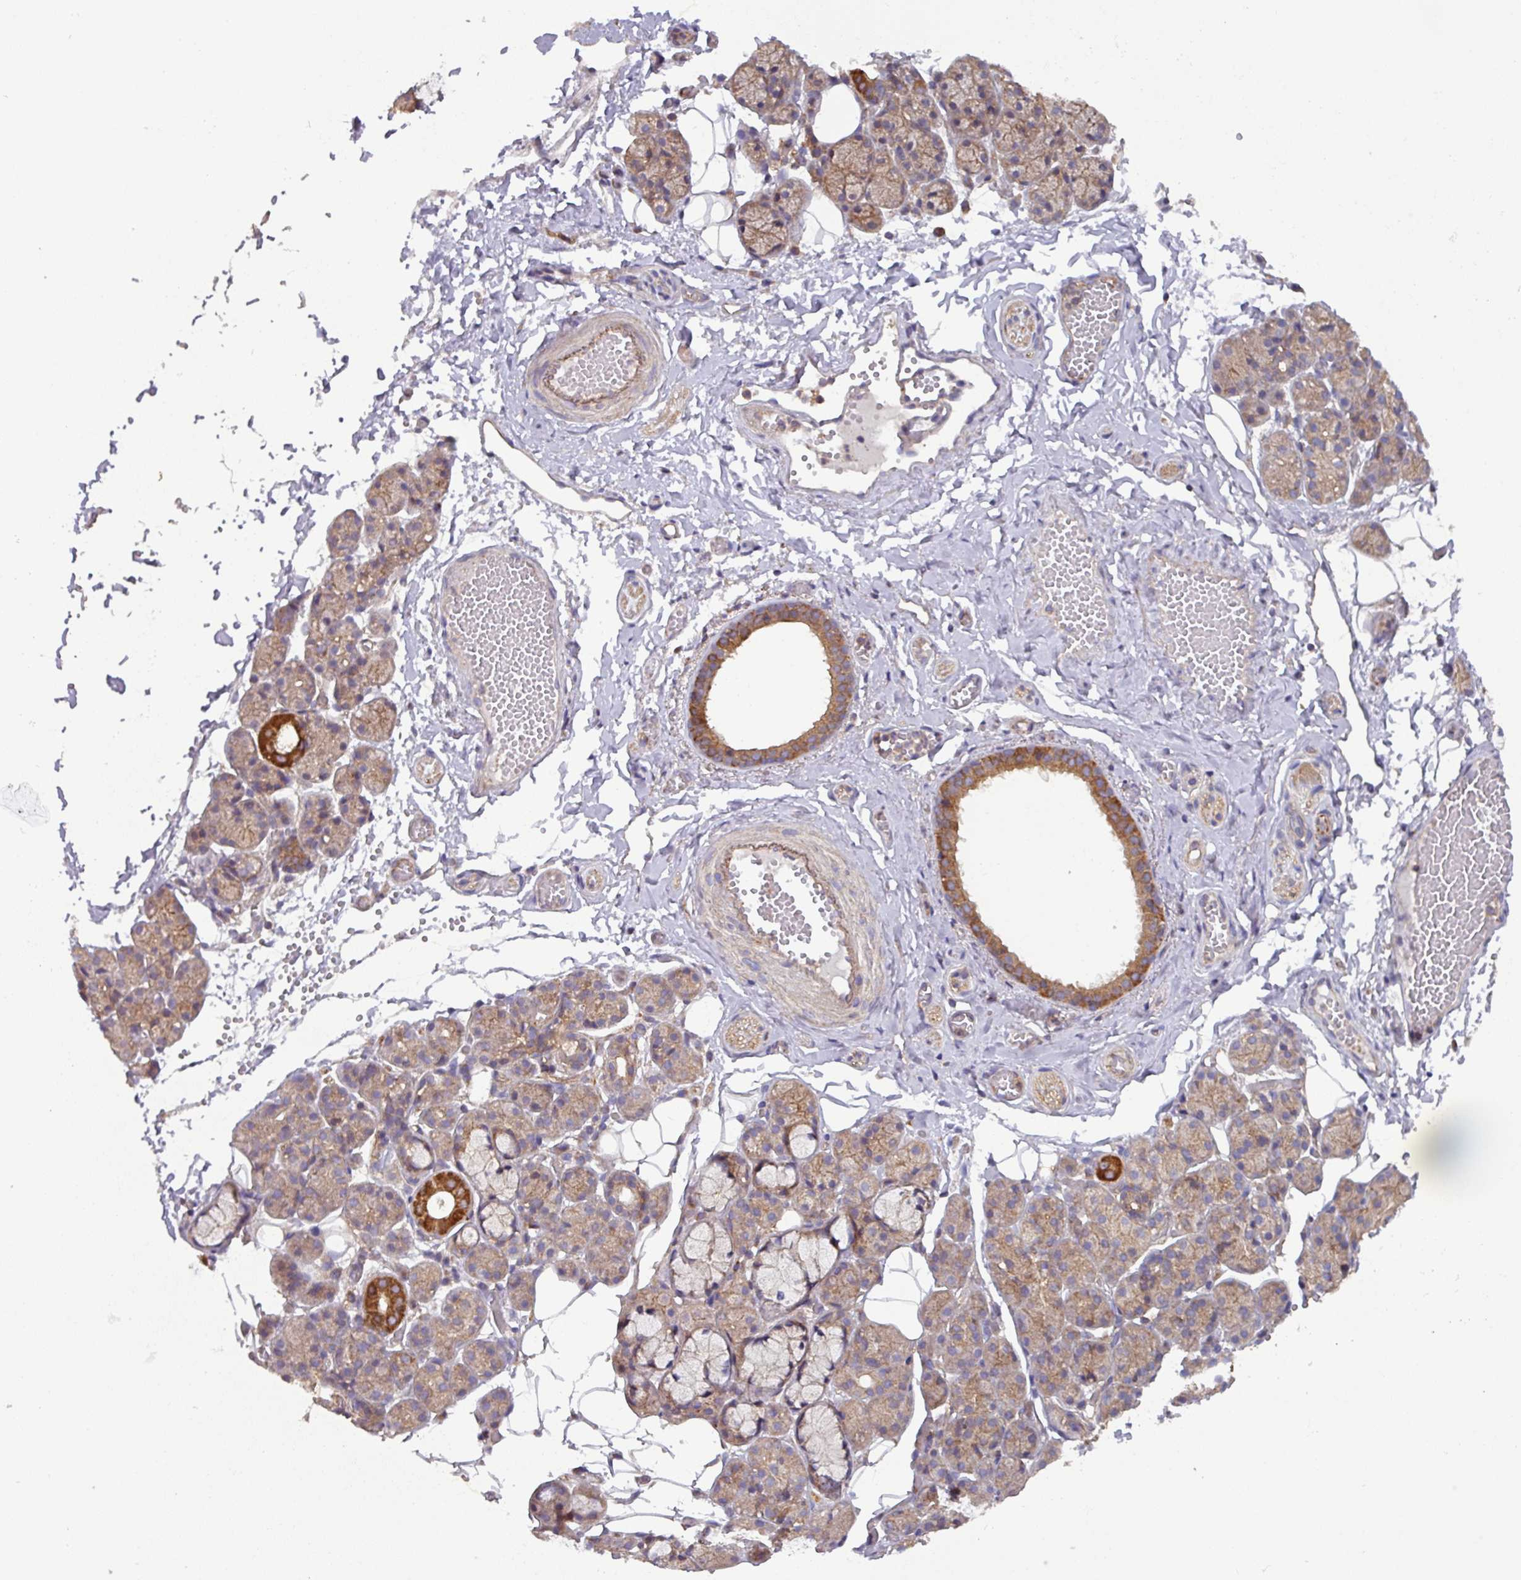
{"staining": {"intensity": "strong", "quantity": "25%-75%", "location": "cytoplasmic/membranous"}, "tissue": "salivary gland", "cell_type": "Glandular cells", "image_type": "normal", "snomed": [{"axis": "morphology", "description": "Normal tissue, NOS"}, {"axis": "topography", "description": "Salivary gland"}], "caption": "The histopathology image displays staining of normal salivary gland, revealing strong cytoplasmic/membranous protein positivity (brown color) within glandular cells.", "gene": "PLEKHD1", "patient": {"sex": "male", "age": 63}}